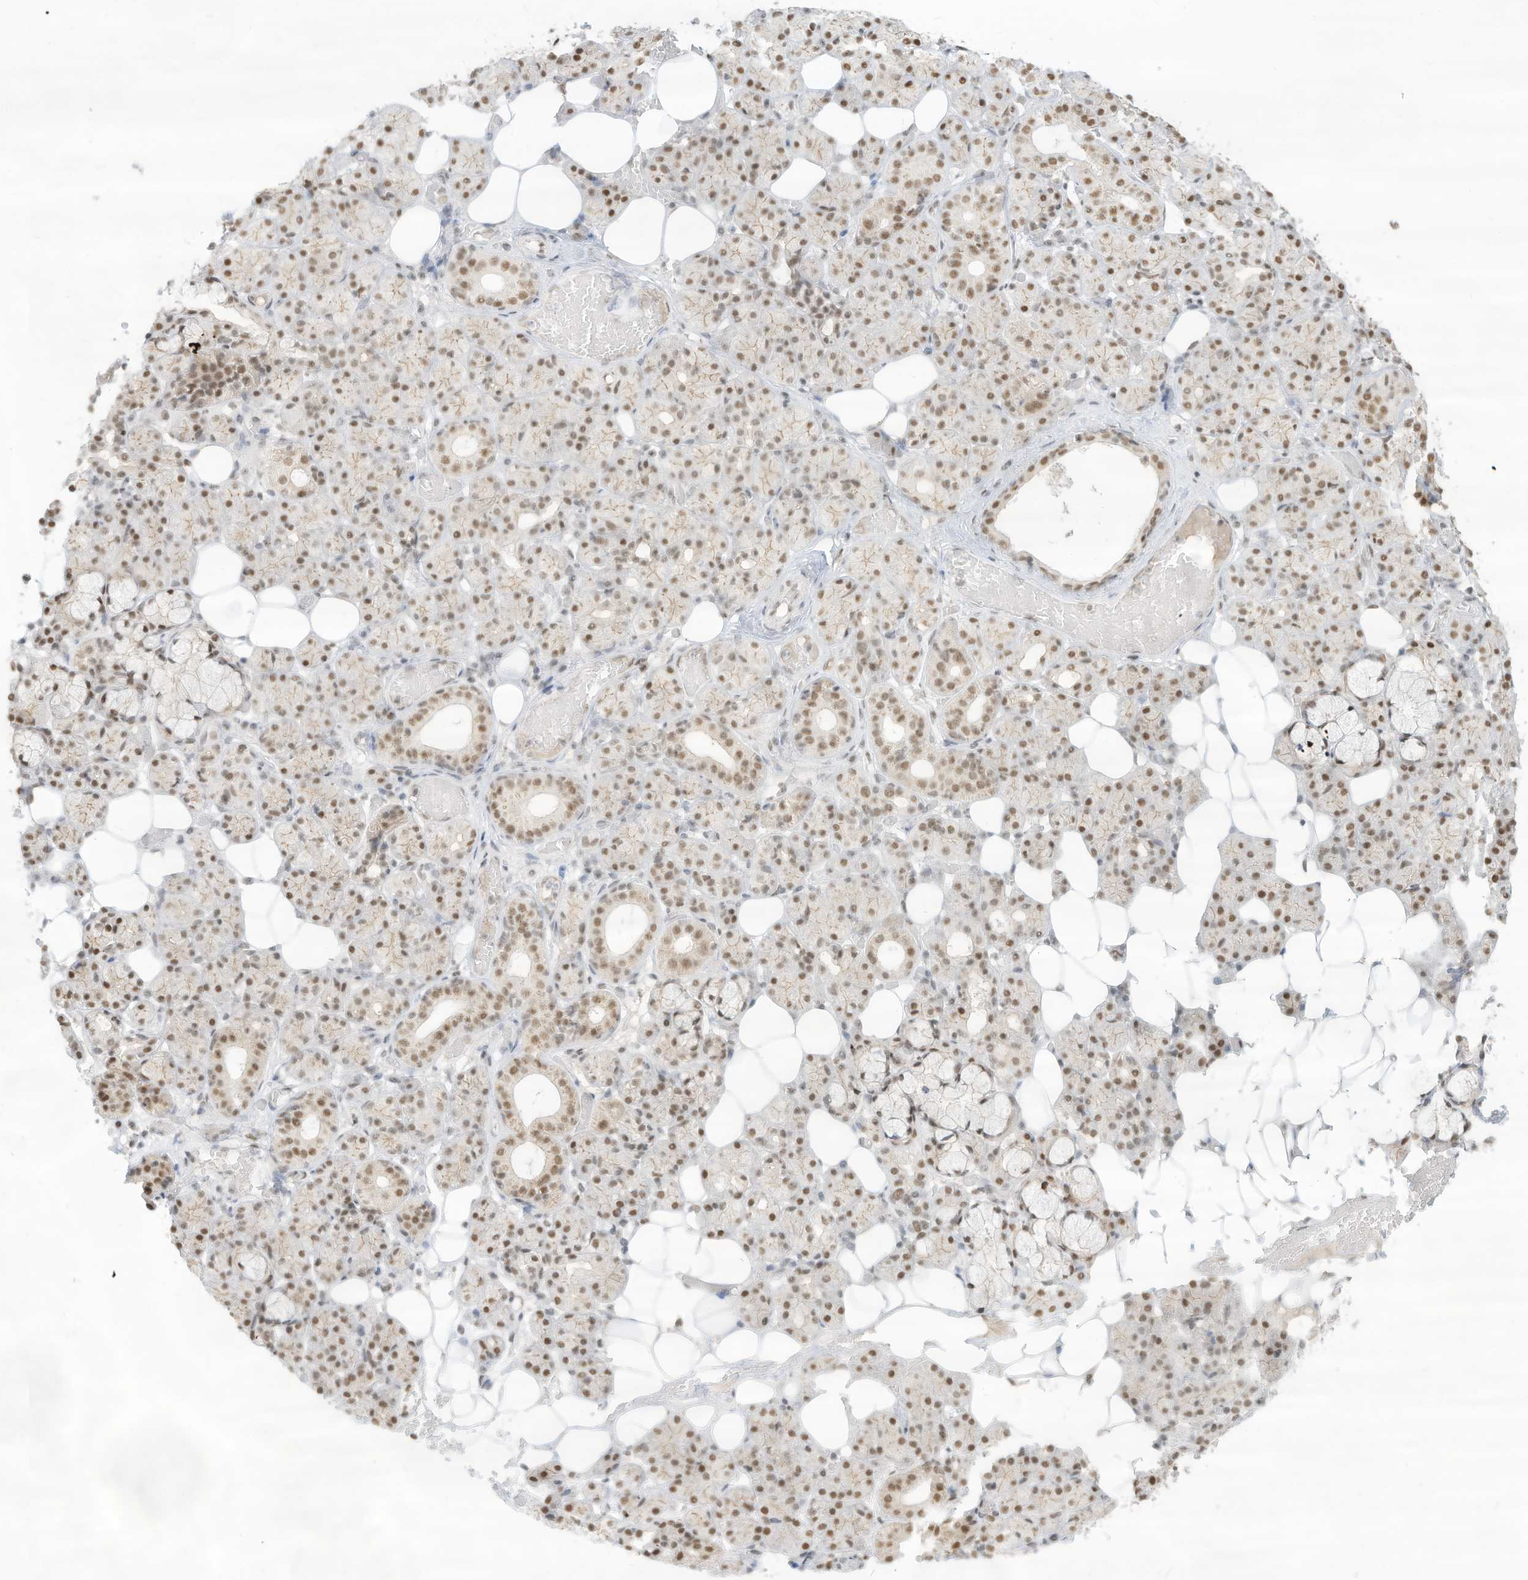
{"staining": {"intensity": "moderate", "quantity": ">75%", "location": "nuclear"}, "tissue": "salivary gland", "cell_type": "Glandular cells", "image_type": "normal", "snomed": [{"axis": "morphology", "description": "Normal tissue, NOS"}, {"axis": "topography", "description": "Salivary gland"}], "caption": "This image displays immunohistochemistry (IHC) staining of normal human salivary gland, with medium moderate nuclear positivity in approximately >75% of glandular cells.", "gene": "NHSL1", "patient": {"sex": "male", "age": 63}}